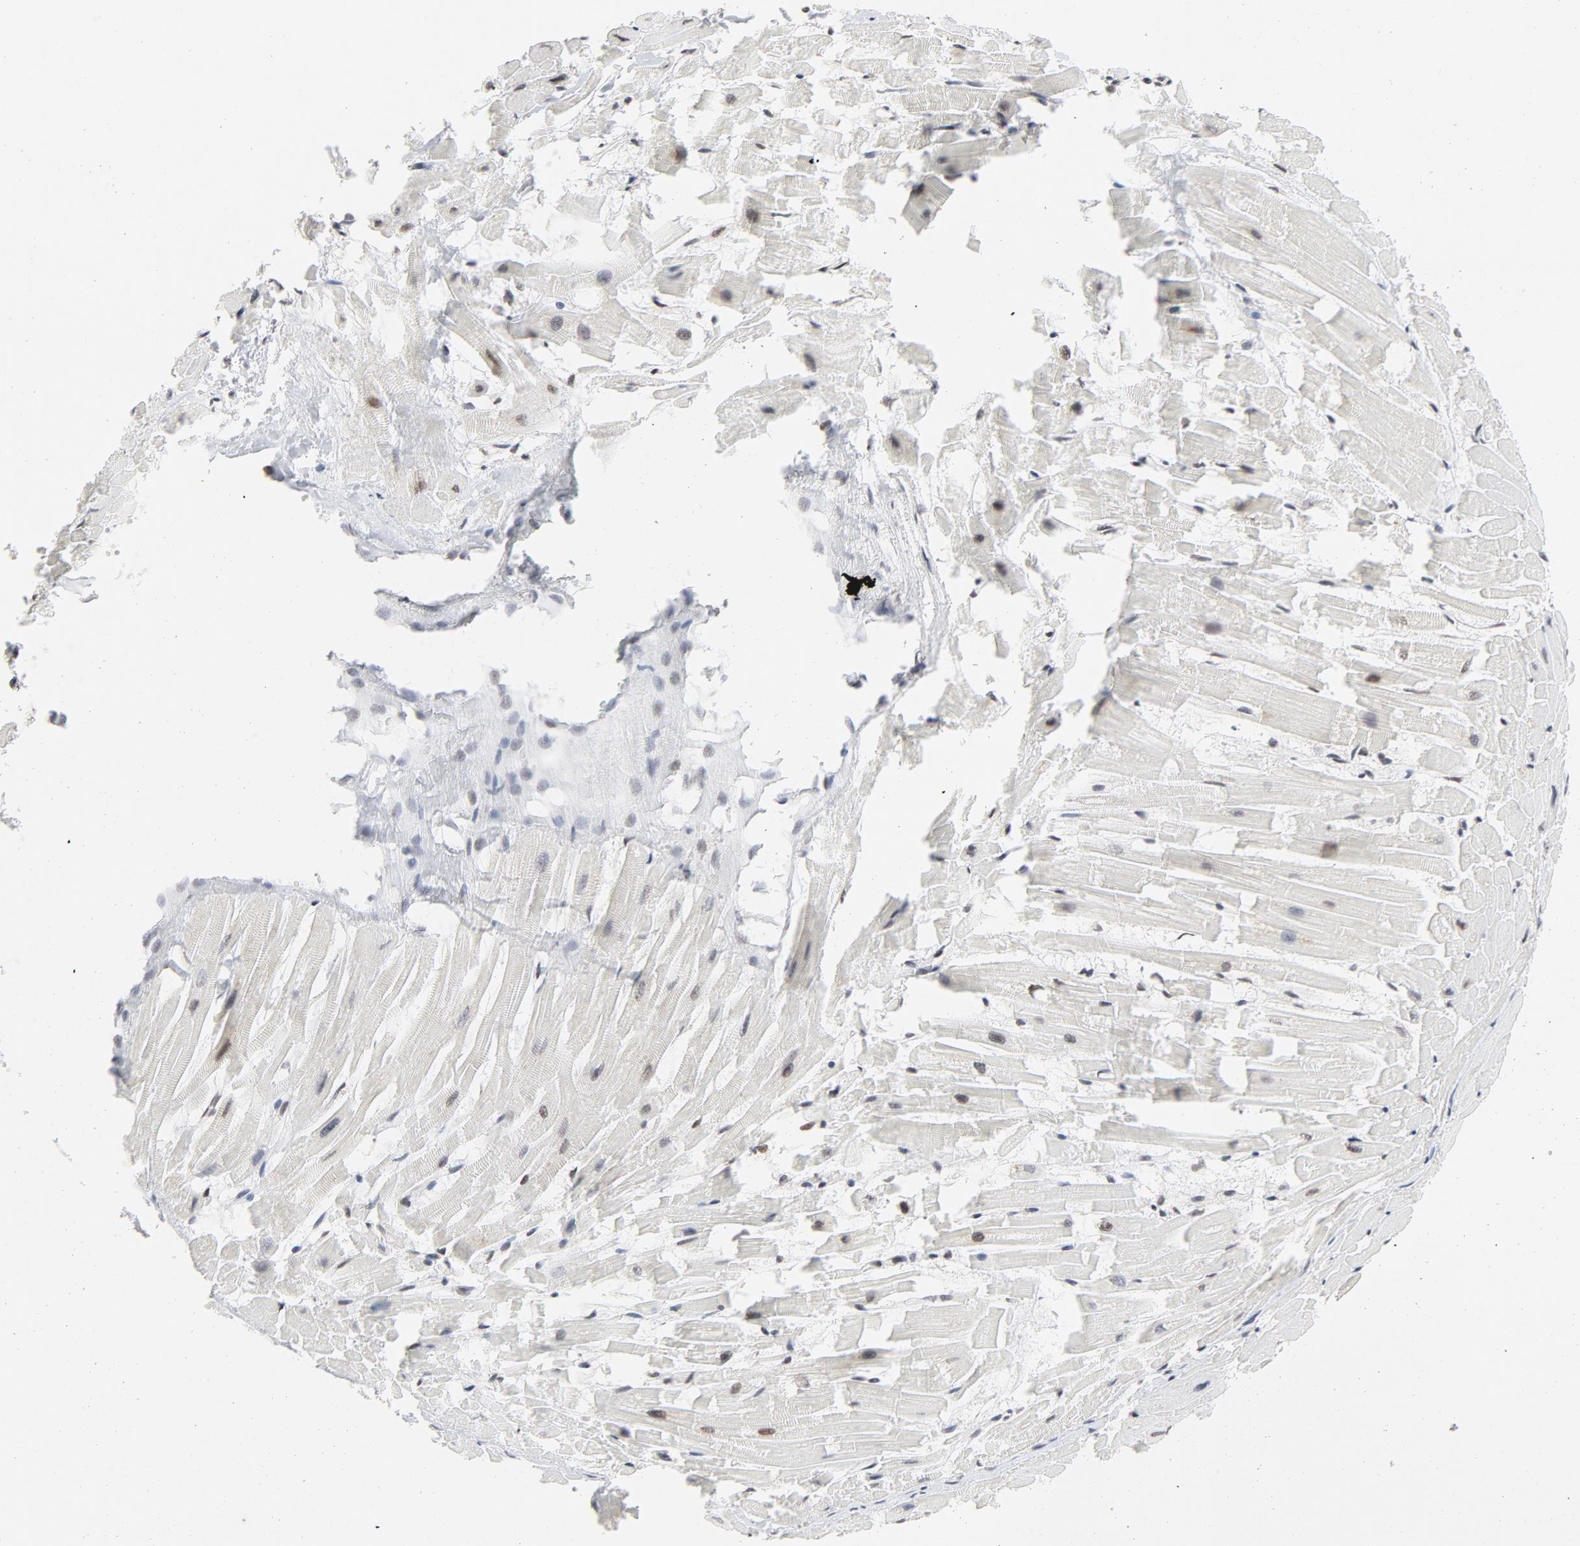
{"staining": {"intensity": "moderate", "quantity": "25%-75%", "location": "nuclear"}, "tissue": "heart muscle", "cell_type": "Cardiomyocytes", "image_type": "normal", "snomed": [{"axis": "morphology", "description": "Normal tissue, NOS"}, {"axis": "topography", "description": "Heart"}], "caption": "Heart muscle stained with immunohistochemistry (IHC) reveals moderate nuclear positivity in approximately 25%-75% of cardiomyocytes.", "gene": "ERCC1", "patient": {"sex": "female", "age": 19}}